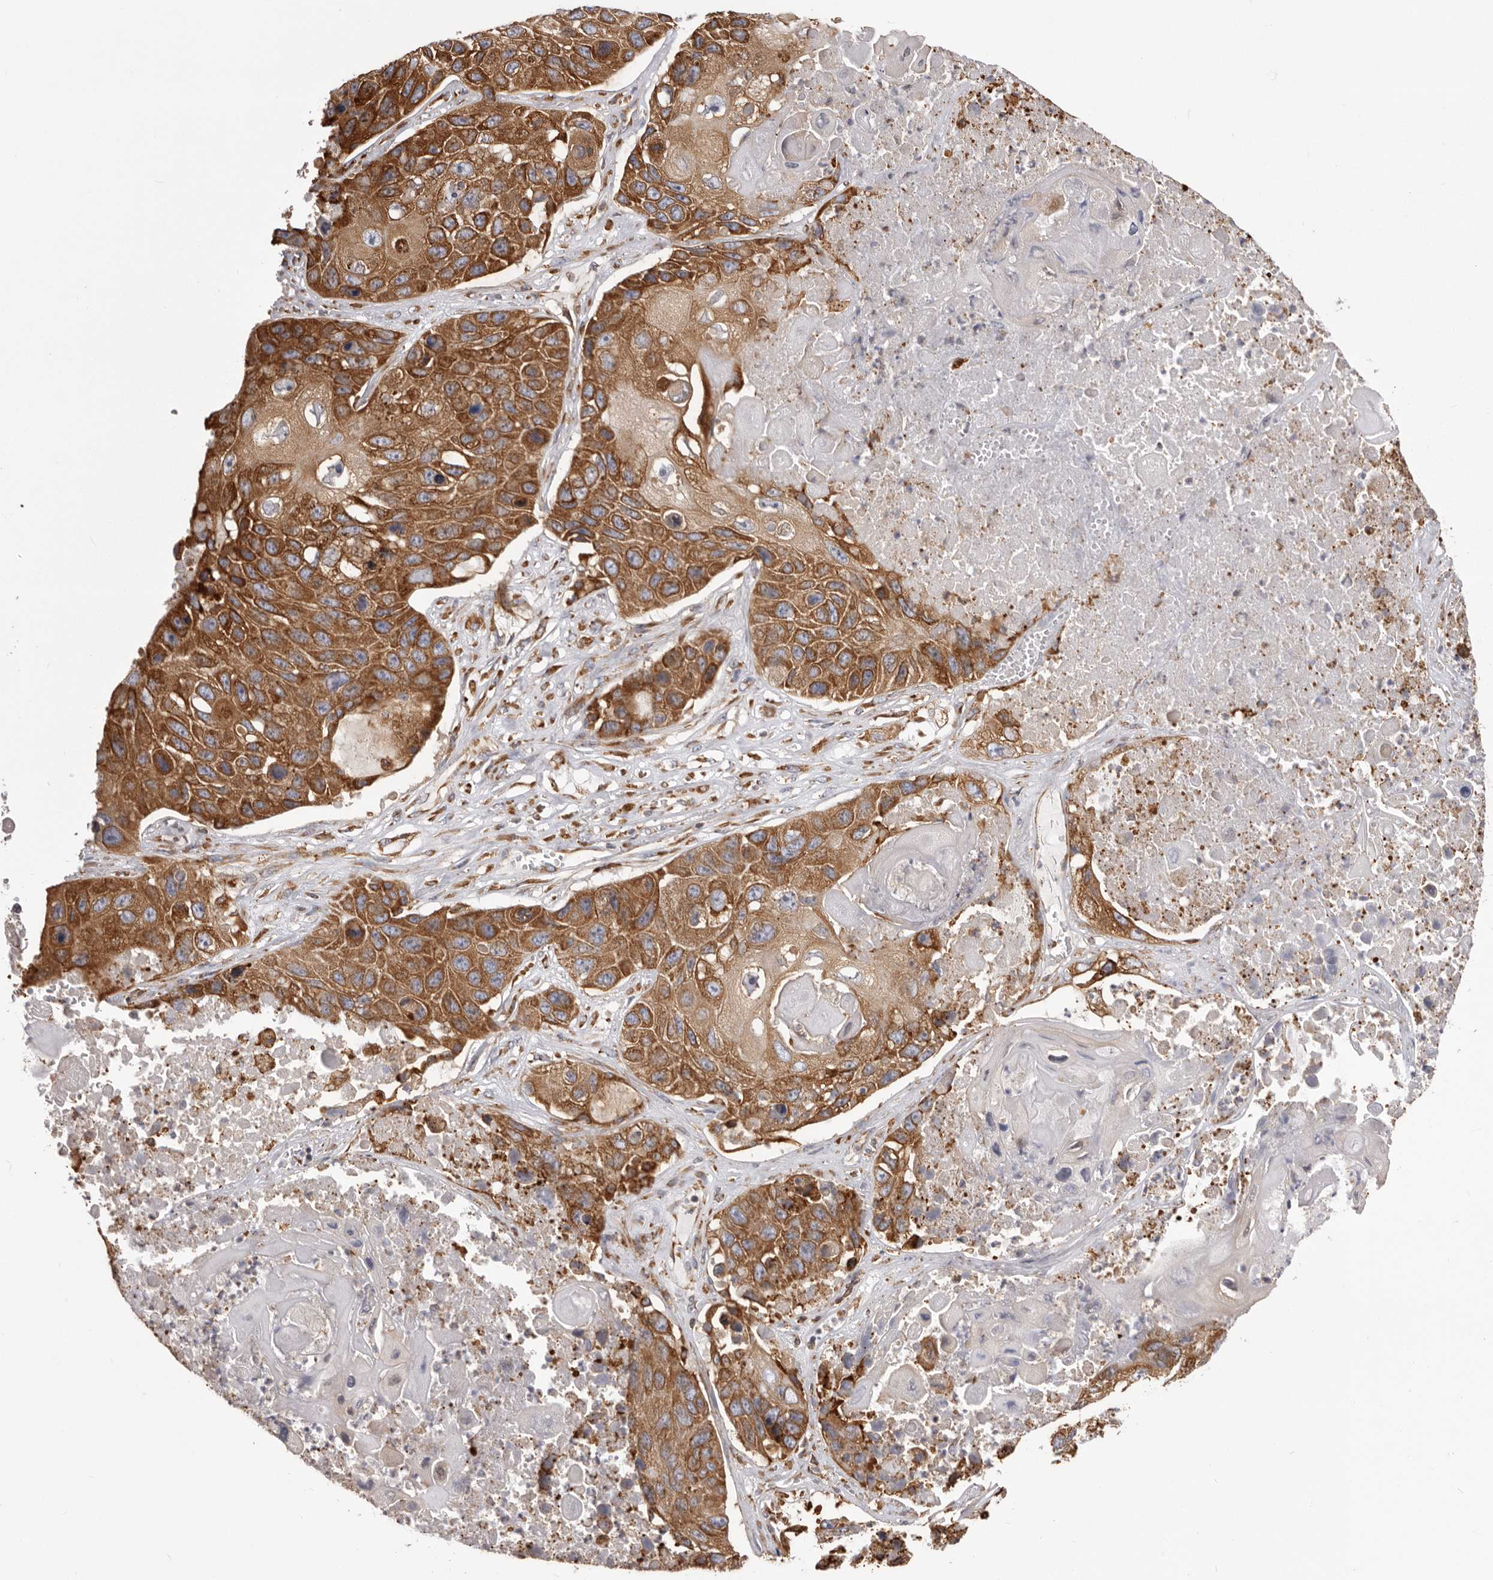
{"staining": {"intensity": "moderate", "quantity": ">75%", "location": "cytoplasmic/membranous"}, "tissue": "lung cancer", "cell_type": "Tumor cells", "image_type": "cancer", "snomed": [{"axis": "morphology", "description": "Squamous cell carcinoma, NOS"}, {"axis": "topography", "description": "Lung"}], "caption": "Moderate cytoplasmic/membranous expression for a protein is identified in about >75% of tumor cells of squamous cell carcinoma (lung) using immunohistochemistry (IHC).", "gene": "QRSL1", "patient": {"sex": "male", "age": 61}}